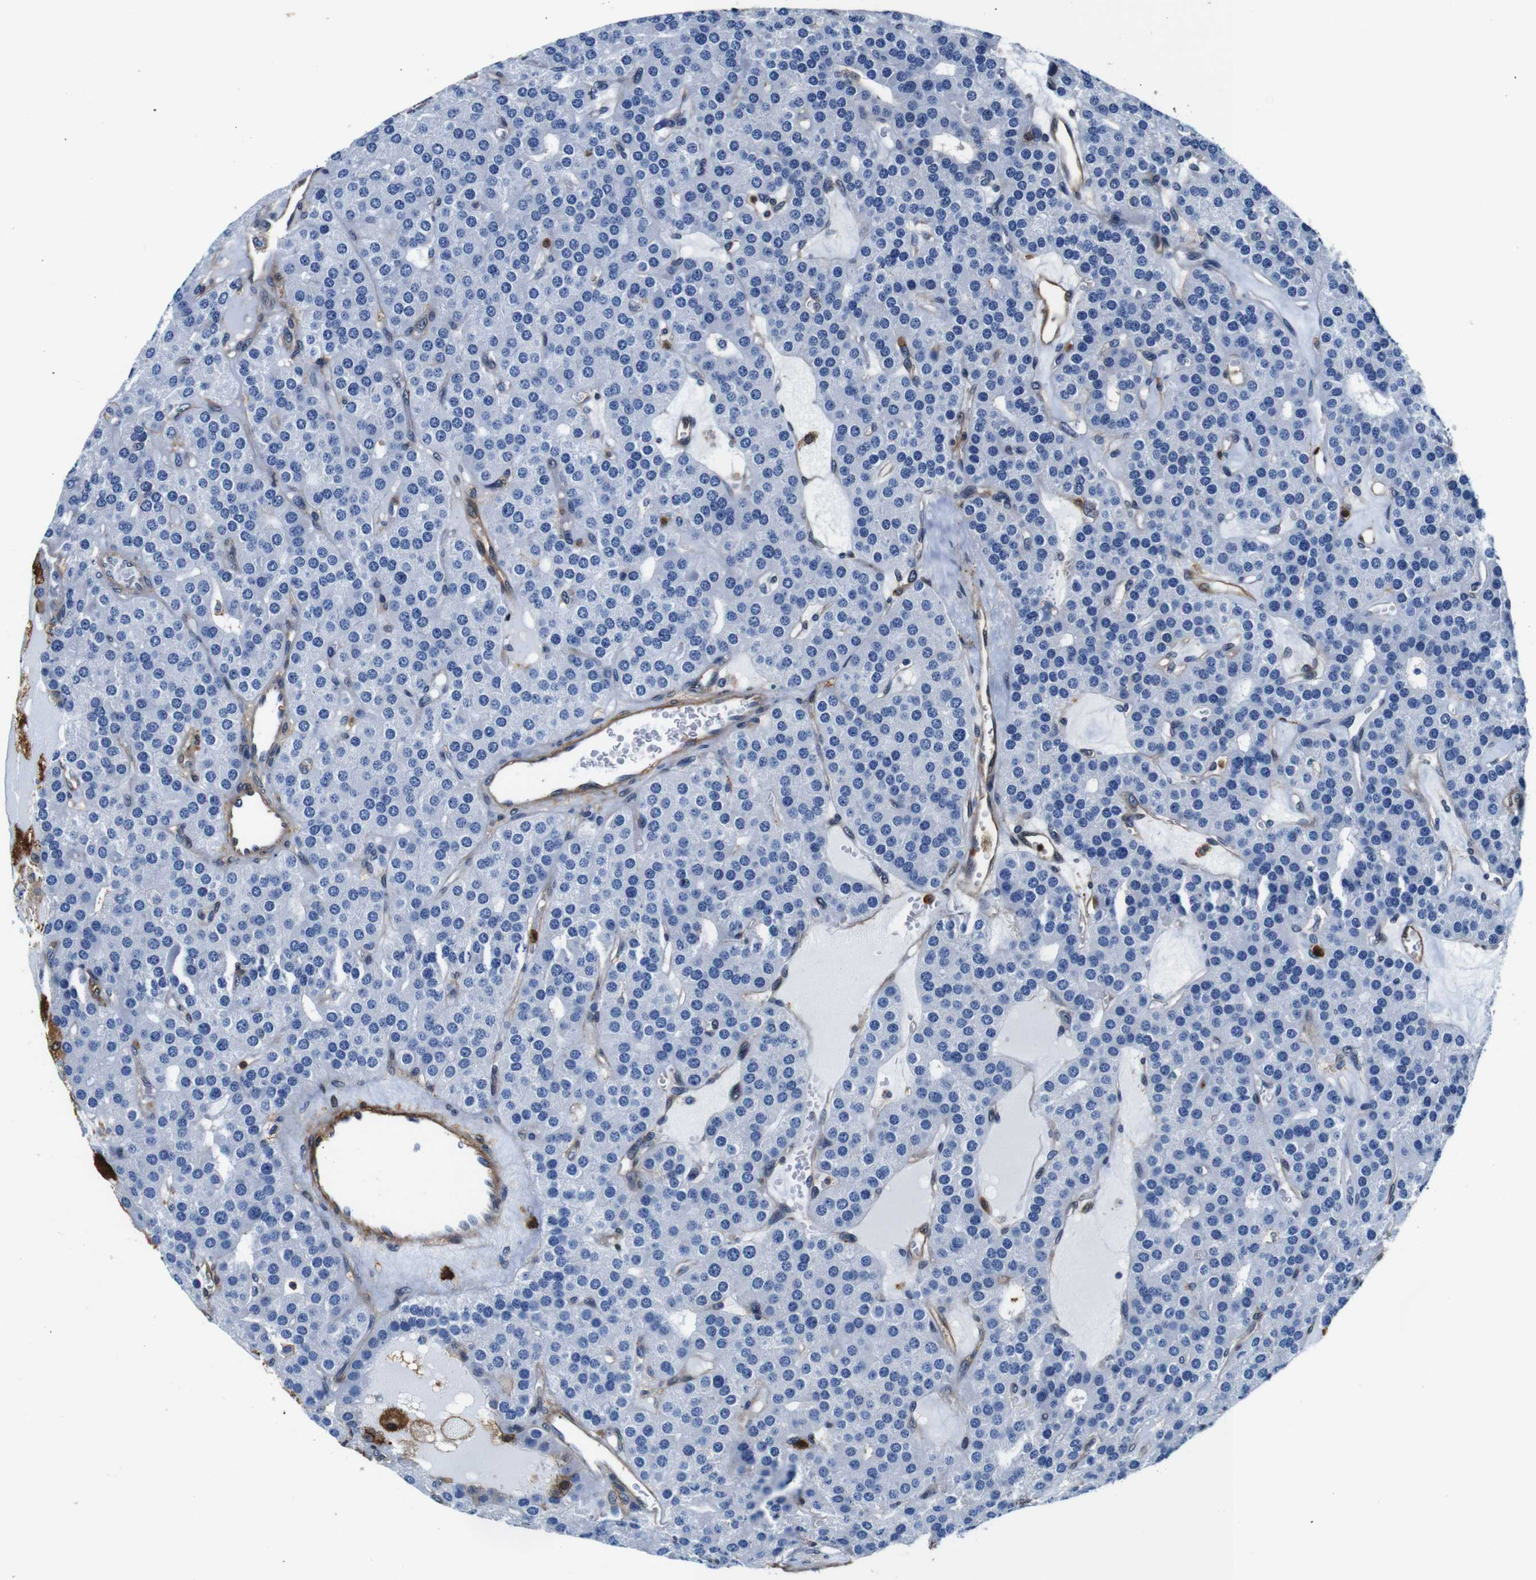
{"staining": {"intensity": "negative", "quantity": "none", "location": "none"}, "tissue": "parathyroid gland", "cell_type": "Glandular cells", "image_type": "normal", "snomed": [{"axis": "morphology", "description": "Normal tissue, NOS"}, {"axis": "morphology", "description": "Adenoma, NOS"}, {"axis": "topography", "description": "Parathyroid gland"}], "caption": "DAB immunohistochemical staining of benign human parathyroid gland displays no significant positivity in glandular cells. Brightfield microscopy of immunohistochemistry (IHC) stained with DAB (3,3'-diaminobenzidine) (brown) and hematoxylin (blue), captured at high magnification.", "gene": "ANXA1", "patient": {"sex": "female", "age": 86}}